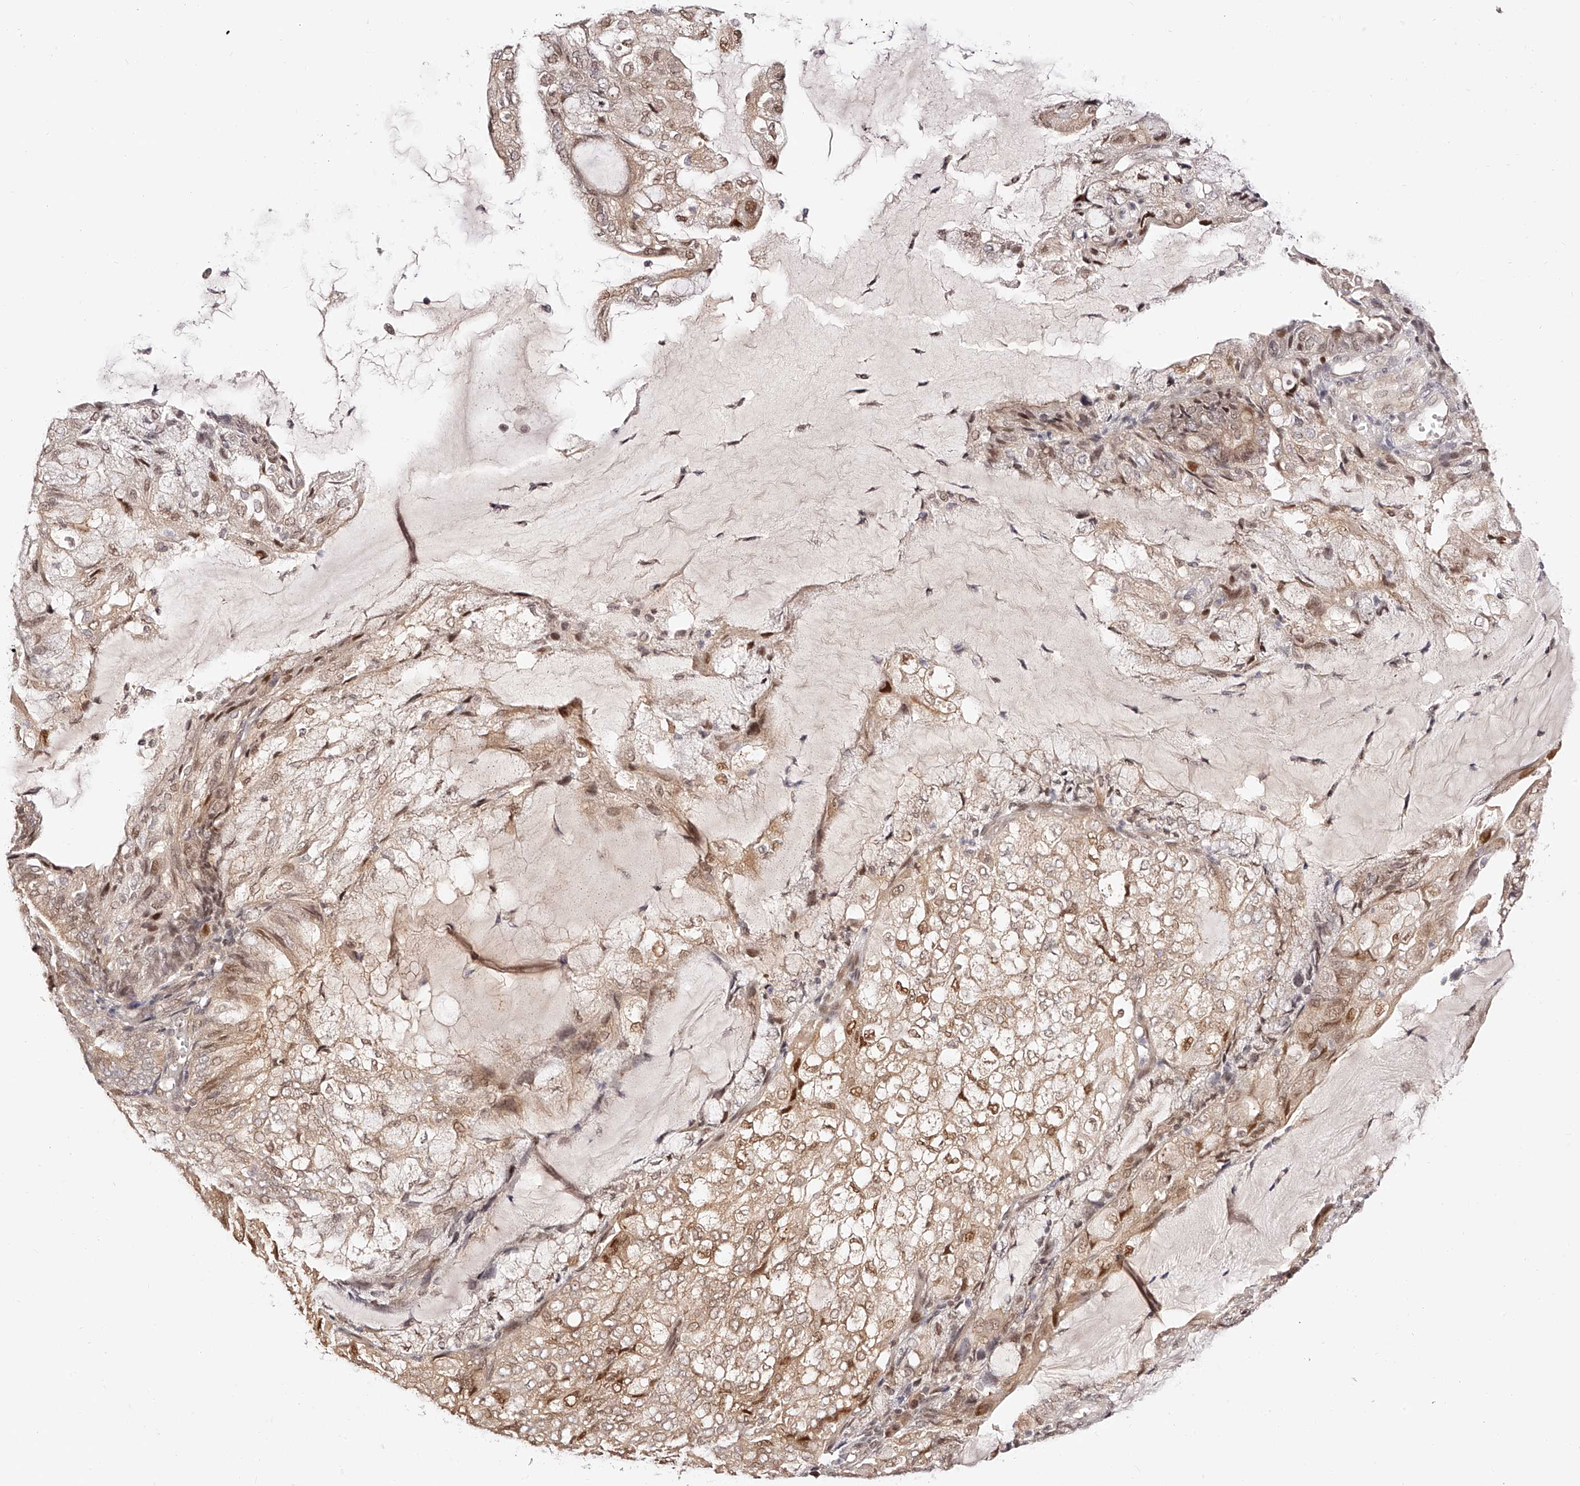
{"staining": {"intensity": "moderate", "quantity": ">75%", "location": "cytoplasmic/membranous,nuclear"}, "tissue": "endometrial cancer", "cell_type": "Tumor cells", "image_type": "cancer", "snomed": [{"axis": "morphology", "description": "Adenocarcinoma, NOS"}, {"axis": "topography", "description": "Endometrium"}], "caption": "About >75% of tumor cells in endometrial cancer (adenocarcinoma) reveal moderate cytoplasmic/membranous and nuclear protein positivity as visualized by brown immunohistochemical staining.", "gene": "USF3", "patient": {"sex": "female", "age": 81}}